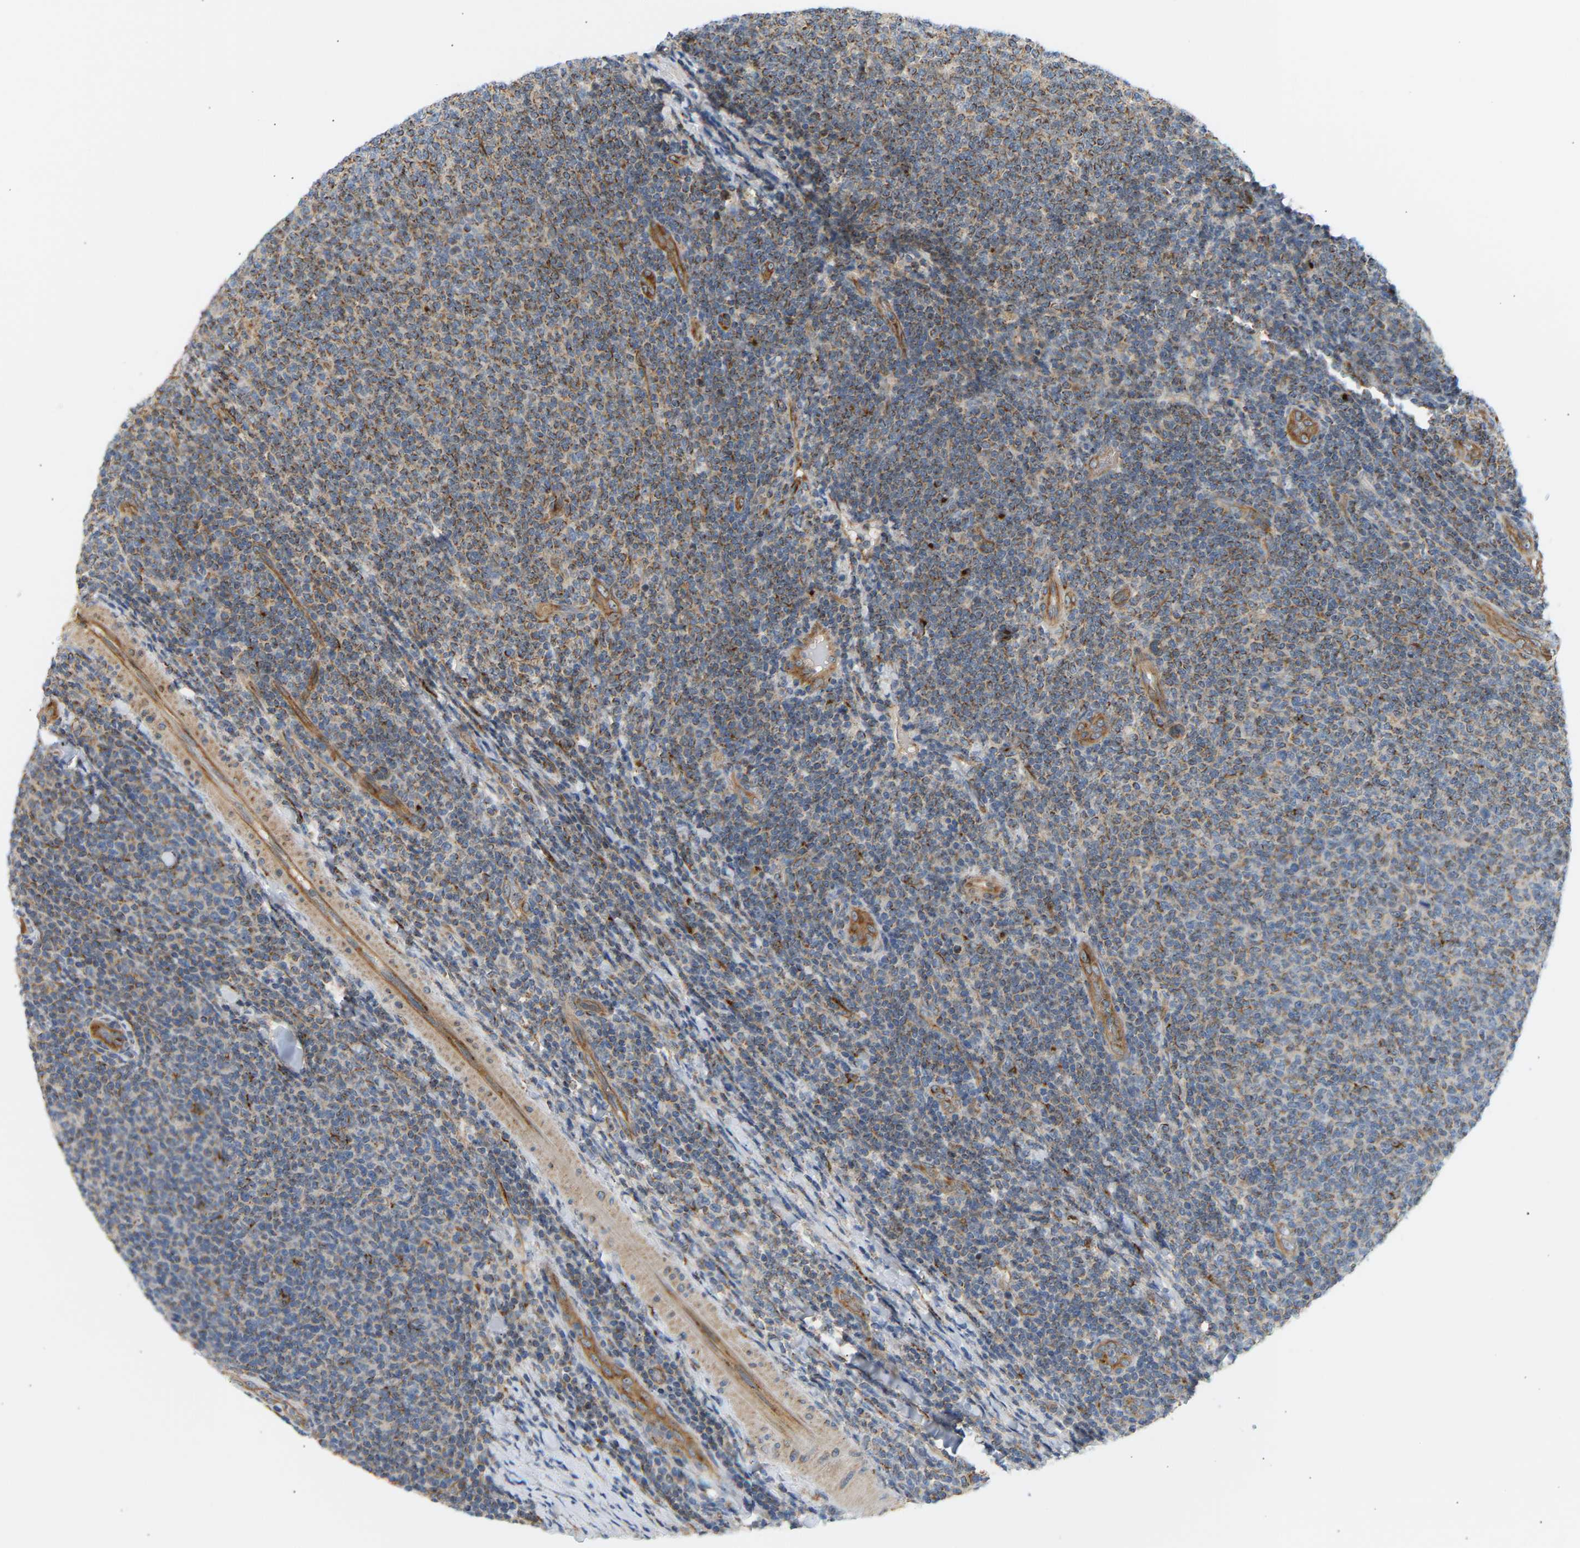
{"staining": {"intensity": "moderate", "quantity": ">75%", "location": "cytoplasmic/membranous"}, "tissue": "lymphoma", "cell_type": "Tumor cells", "image_type": "cancer", "snomed": [{"axis": "morphology", "description": "Malignant lymphoma, non-Hodgkin's type, Low grade"}, {"axis": "topography", "description": "Lymph node"}], "caption": "Lymphoma was stained to show a protein in brown. There is medium levels of moderate cytoplasmic/membranous positivity in approximately >75% of tumor cells.", "gene": "YIPF2", "patient": {"sex": "male", "age": 66}}